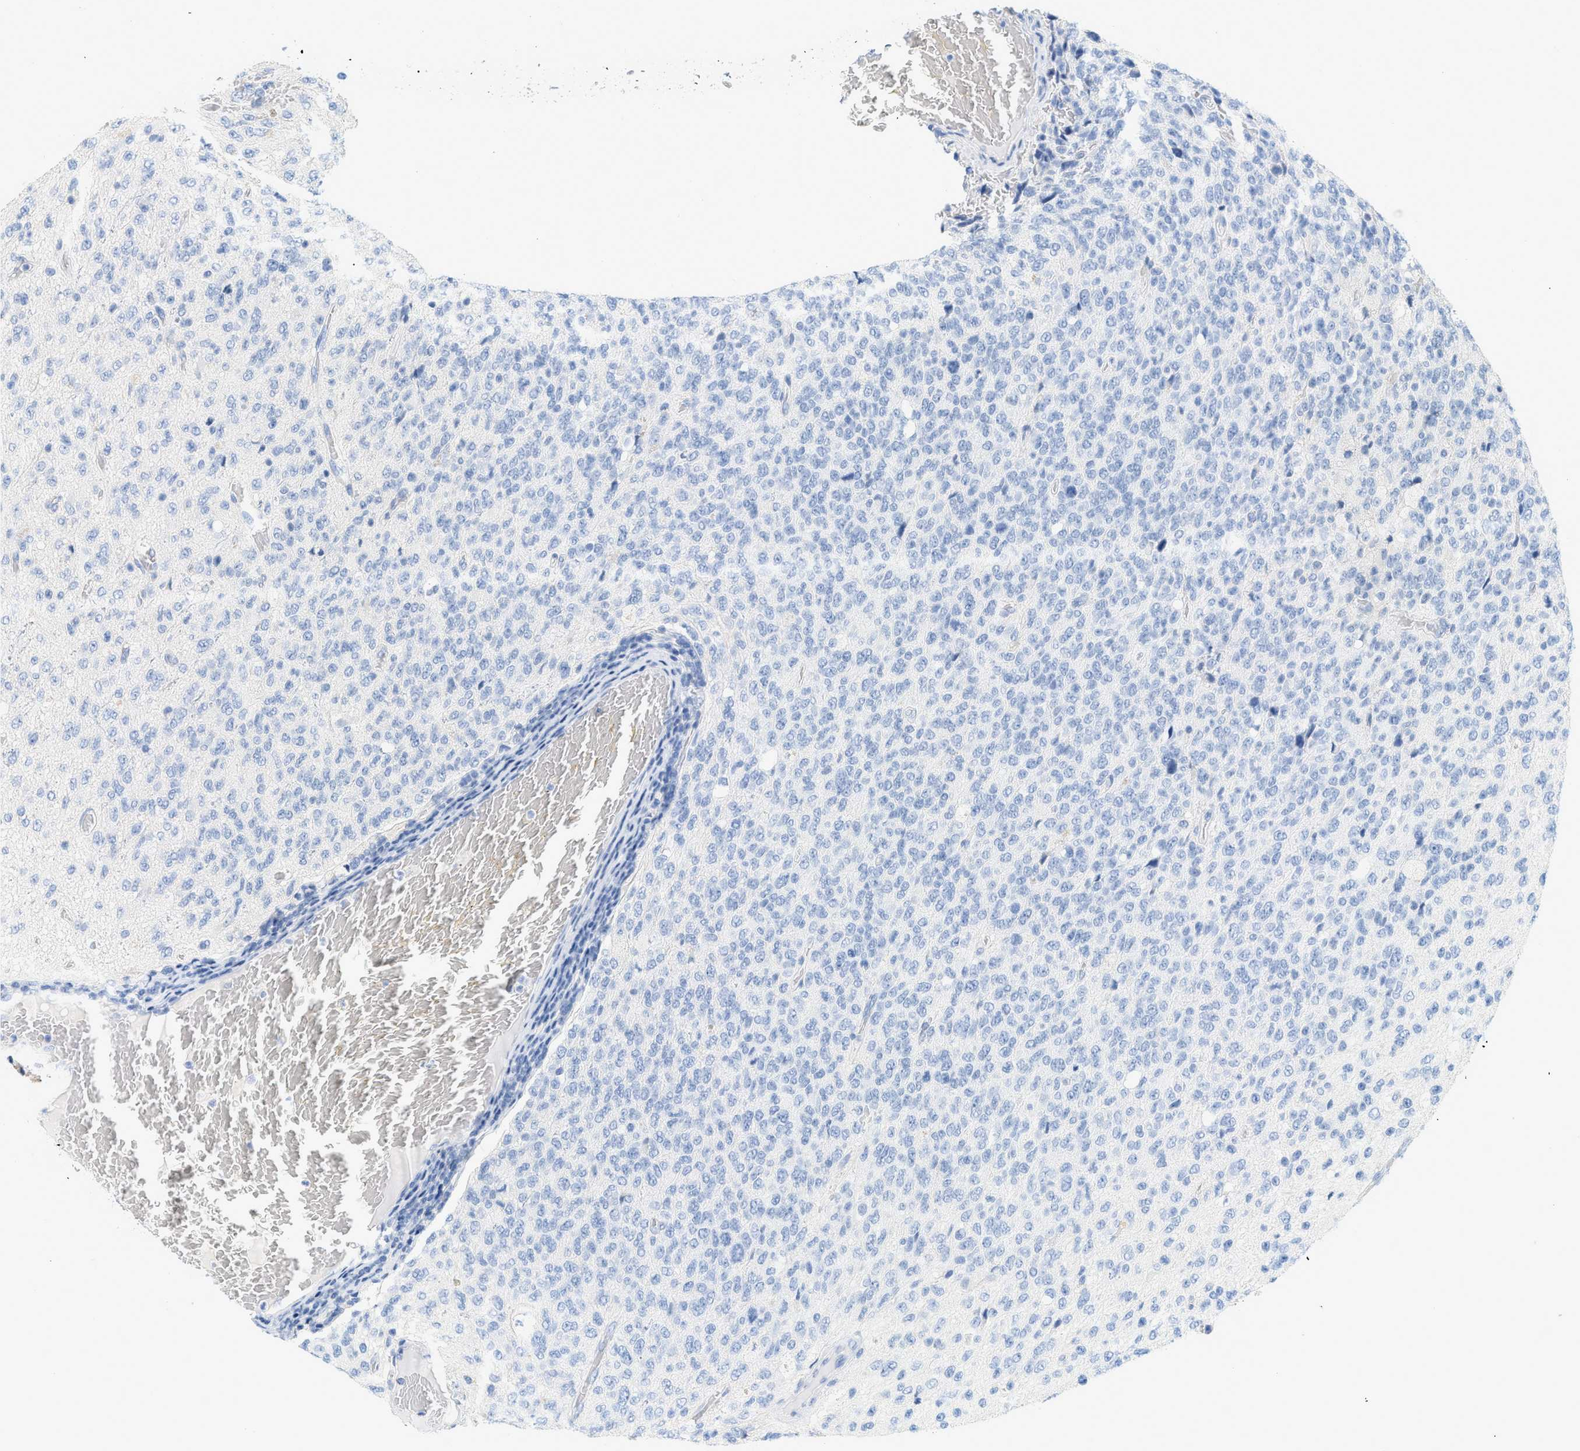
{"staining": {"intensity": "negative", "quantity": "none", "location": "none"}, "tissue": "glioma", "cell_type": "Tumor cells", "image_type": "cancer", "snomed": [{"axis": "morphology", "description": "Glioma, malignant, High grade"}, {"axis": "topography", "description": "pancreas cauda"}], "caption": "Immunohistochemistry image of high-grade glioma (malignant) stained for a protein (brown), which reveals no expression in tumor cells.", "gene": "PAPPA", "patient": {"sex": "male", "age": 60}}